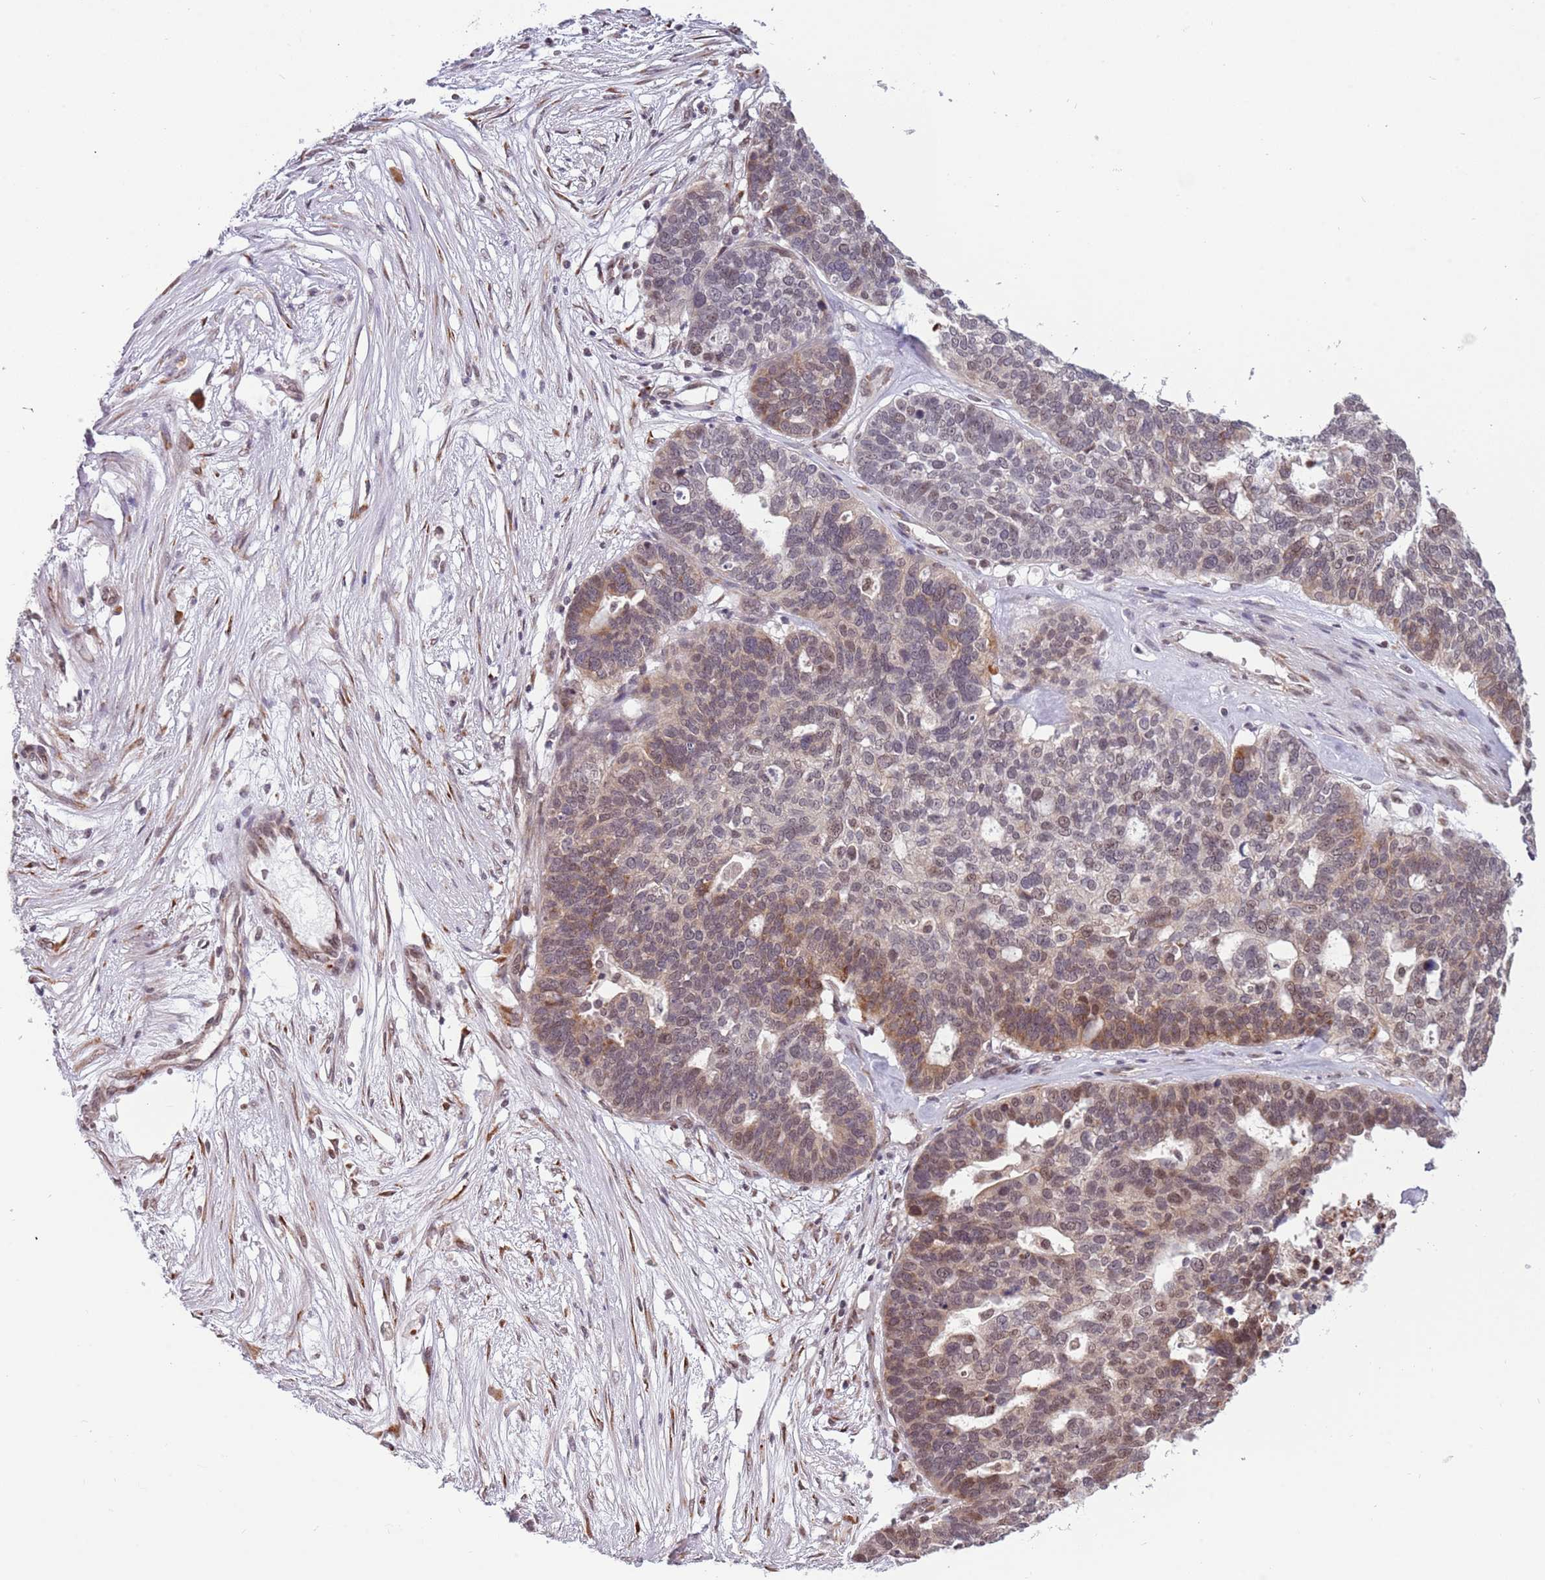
{"staining": {"intensity": "moderate", "quantity": "25%-75%", "location": "cytoplasmic/membranous,nuclear"}, "tissue": "ovarian cancer", "cell_type": "Tumor cells", "image_type": "cancer", "snomed": [{"axis": "morphology", "description": "Cystadenocarcinoma, serous, NOS"}, {"axis": "topography", "description": "Ovary"}], "caption": "The micrograph exhibits staining of ovarian serous cystadenocarcinoma, revealing moderate cytoplasmic/membranous and nuclear protein expression (brown color) within tumor cells.", "gene": "BARD1", "patient": {"sex": "female", "age": 59}}